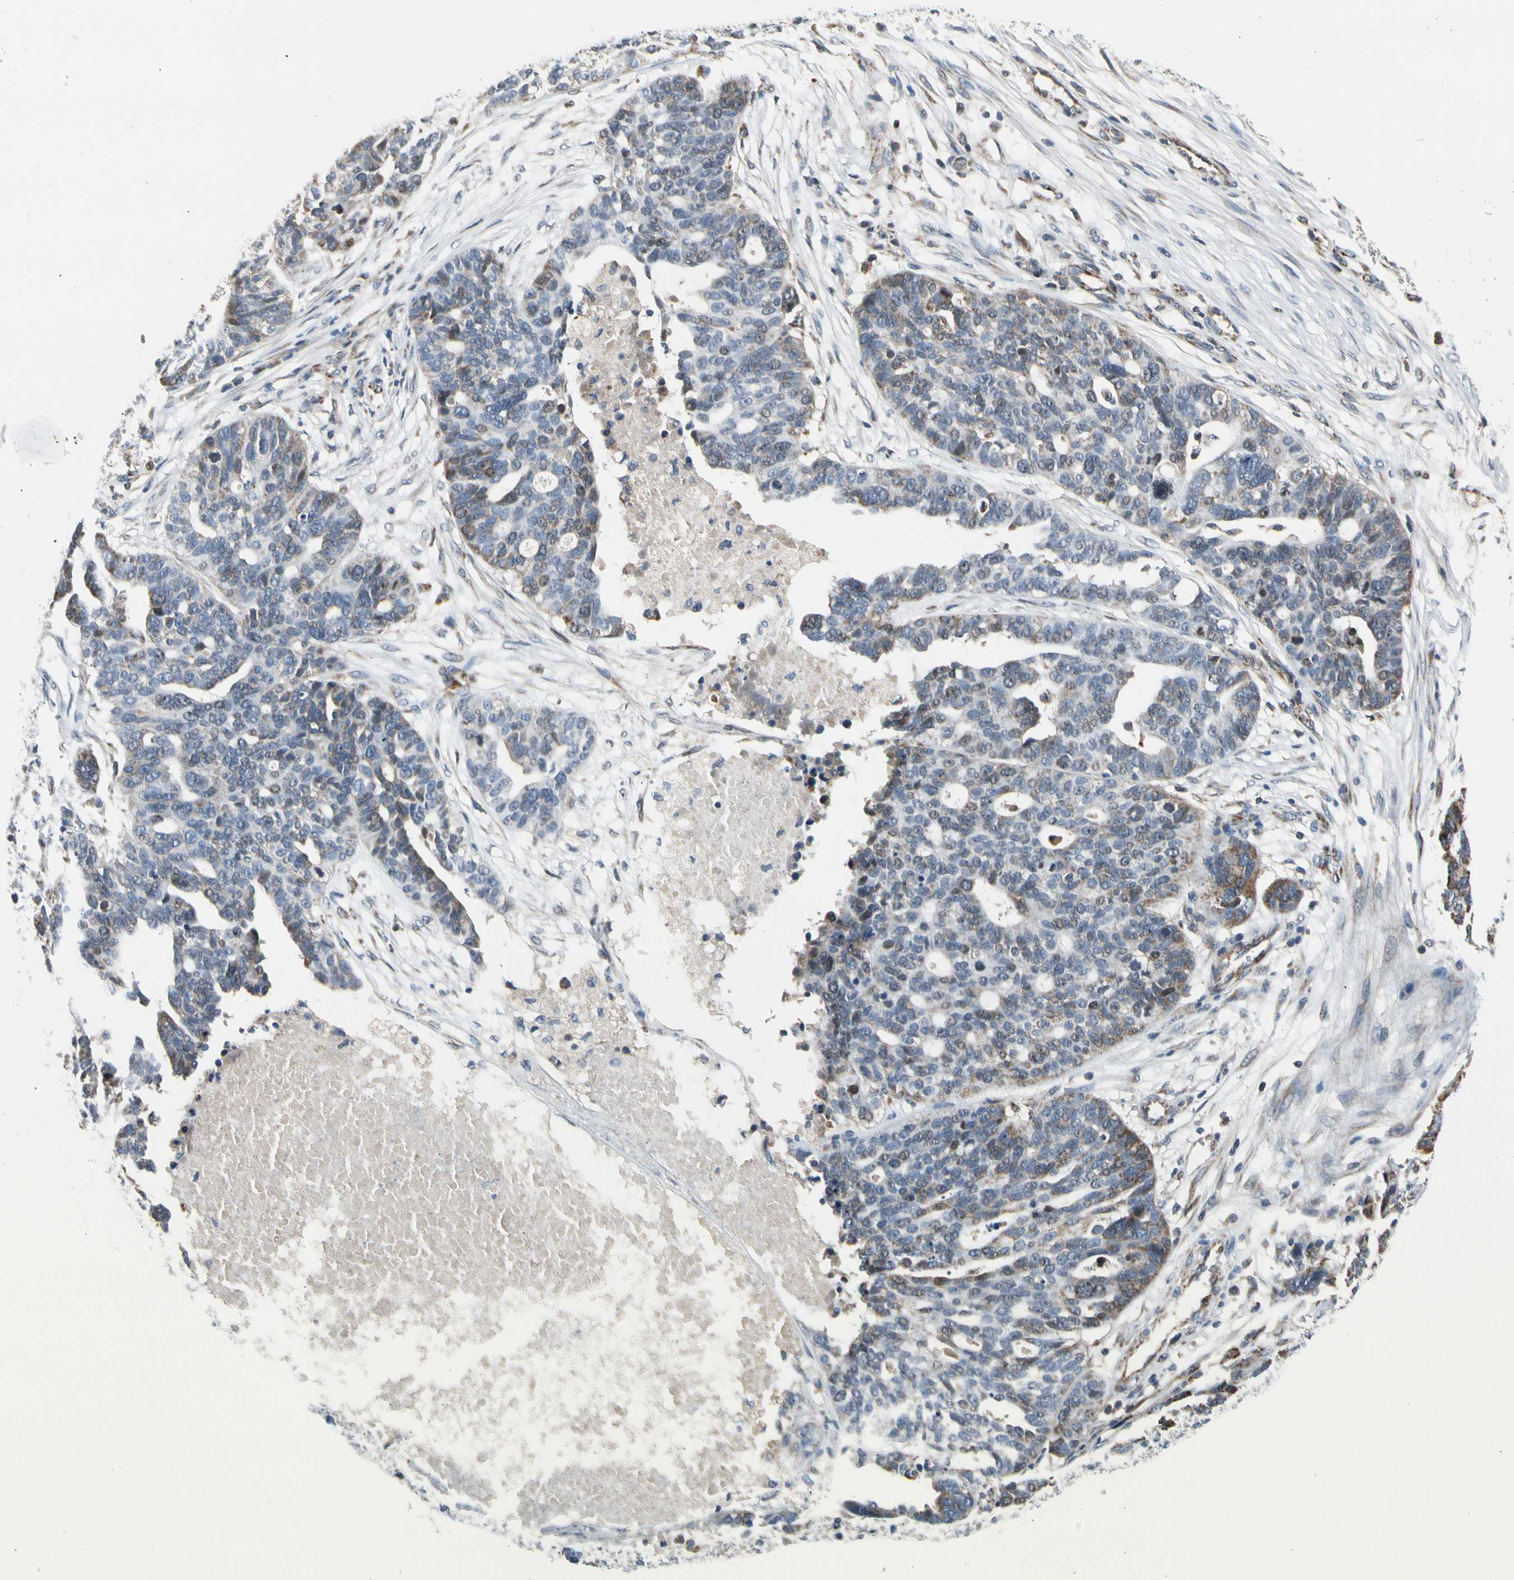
{"staining": {"intensity": "weak", "quantity": "25%-75%", "location": "cytoplasmic/membranous"}, "tissue": "ovarian cancer", "cell_type": "Tumor cells", "image_type": "cancer", "snomed": [{"axis": "morphology", "description": "Cystadenocarcinoma, serous, NOS"}, {"axis": "topography", "description": "Ovary"}], "caption": "Protein staining of ovarian cancer (serous cystadenocarcinoma) tissue displays weak cytoplasmic/membranous staining in approximately 25%-75% of tumor cells.", "gene": "NPHP3", "patient": {"sex": "female", "age": 59}}